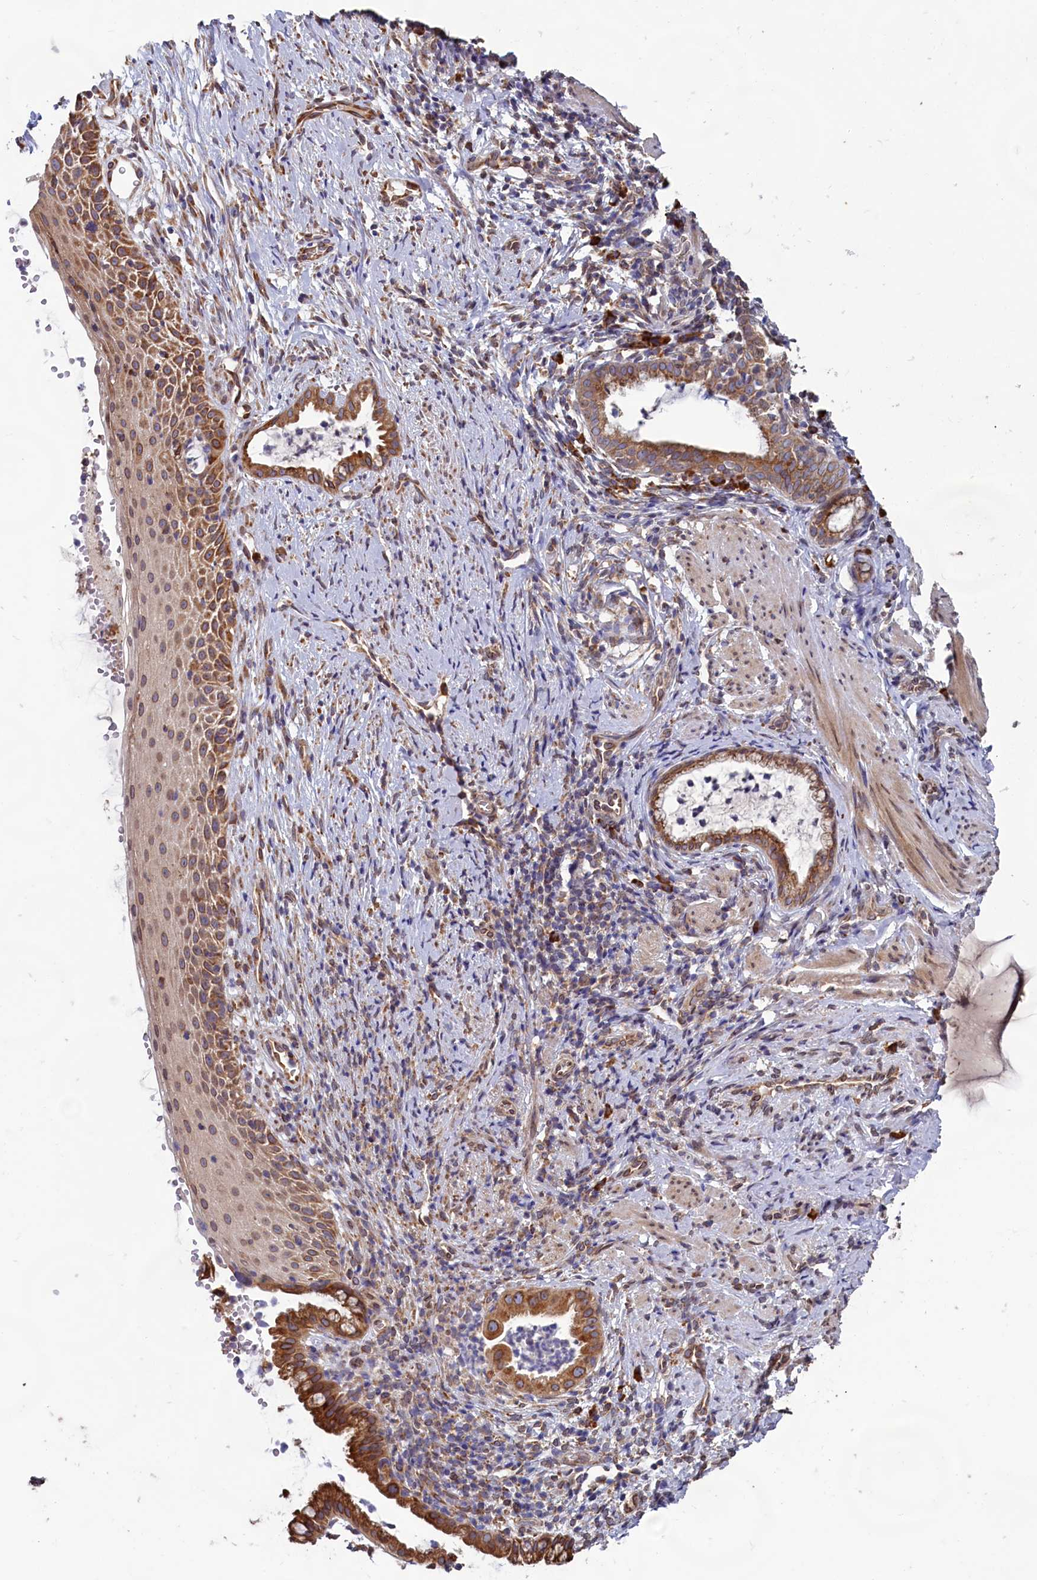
{"staining": {"intensity": "moderate", "quantity": ">75%", "location": "cytoplasmic/membranous"}, "tissue": "cervix", "cell_type": "Glandular cells", "image_type": "normal", "snomed": [{"axis": "morphology", "description": "Normal tissue, NOS"}, {"axis": "topography", "description": "Cervix"}], "caption": "An IHC histopathology image of unremarkable tissue is shown. Protein staining in brown highlights moderate cytoplasmic/membranous positivity in cervix within glandular cells. (brown staining indicates protein expression, while blue staining denotes nuclei).", "gene": "TBC1D19", "patient": {"sex": "female", "age": 36}}